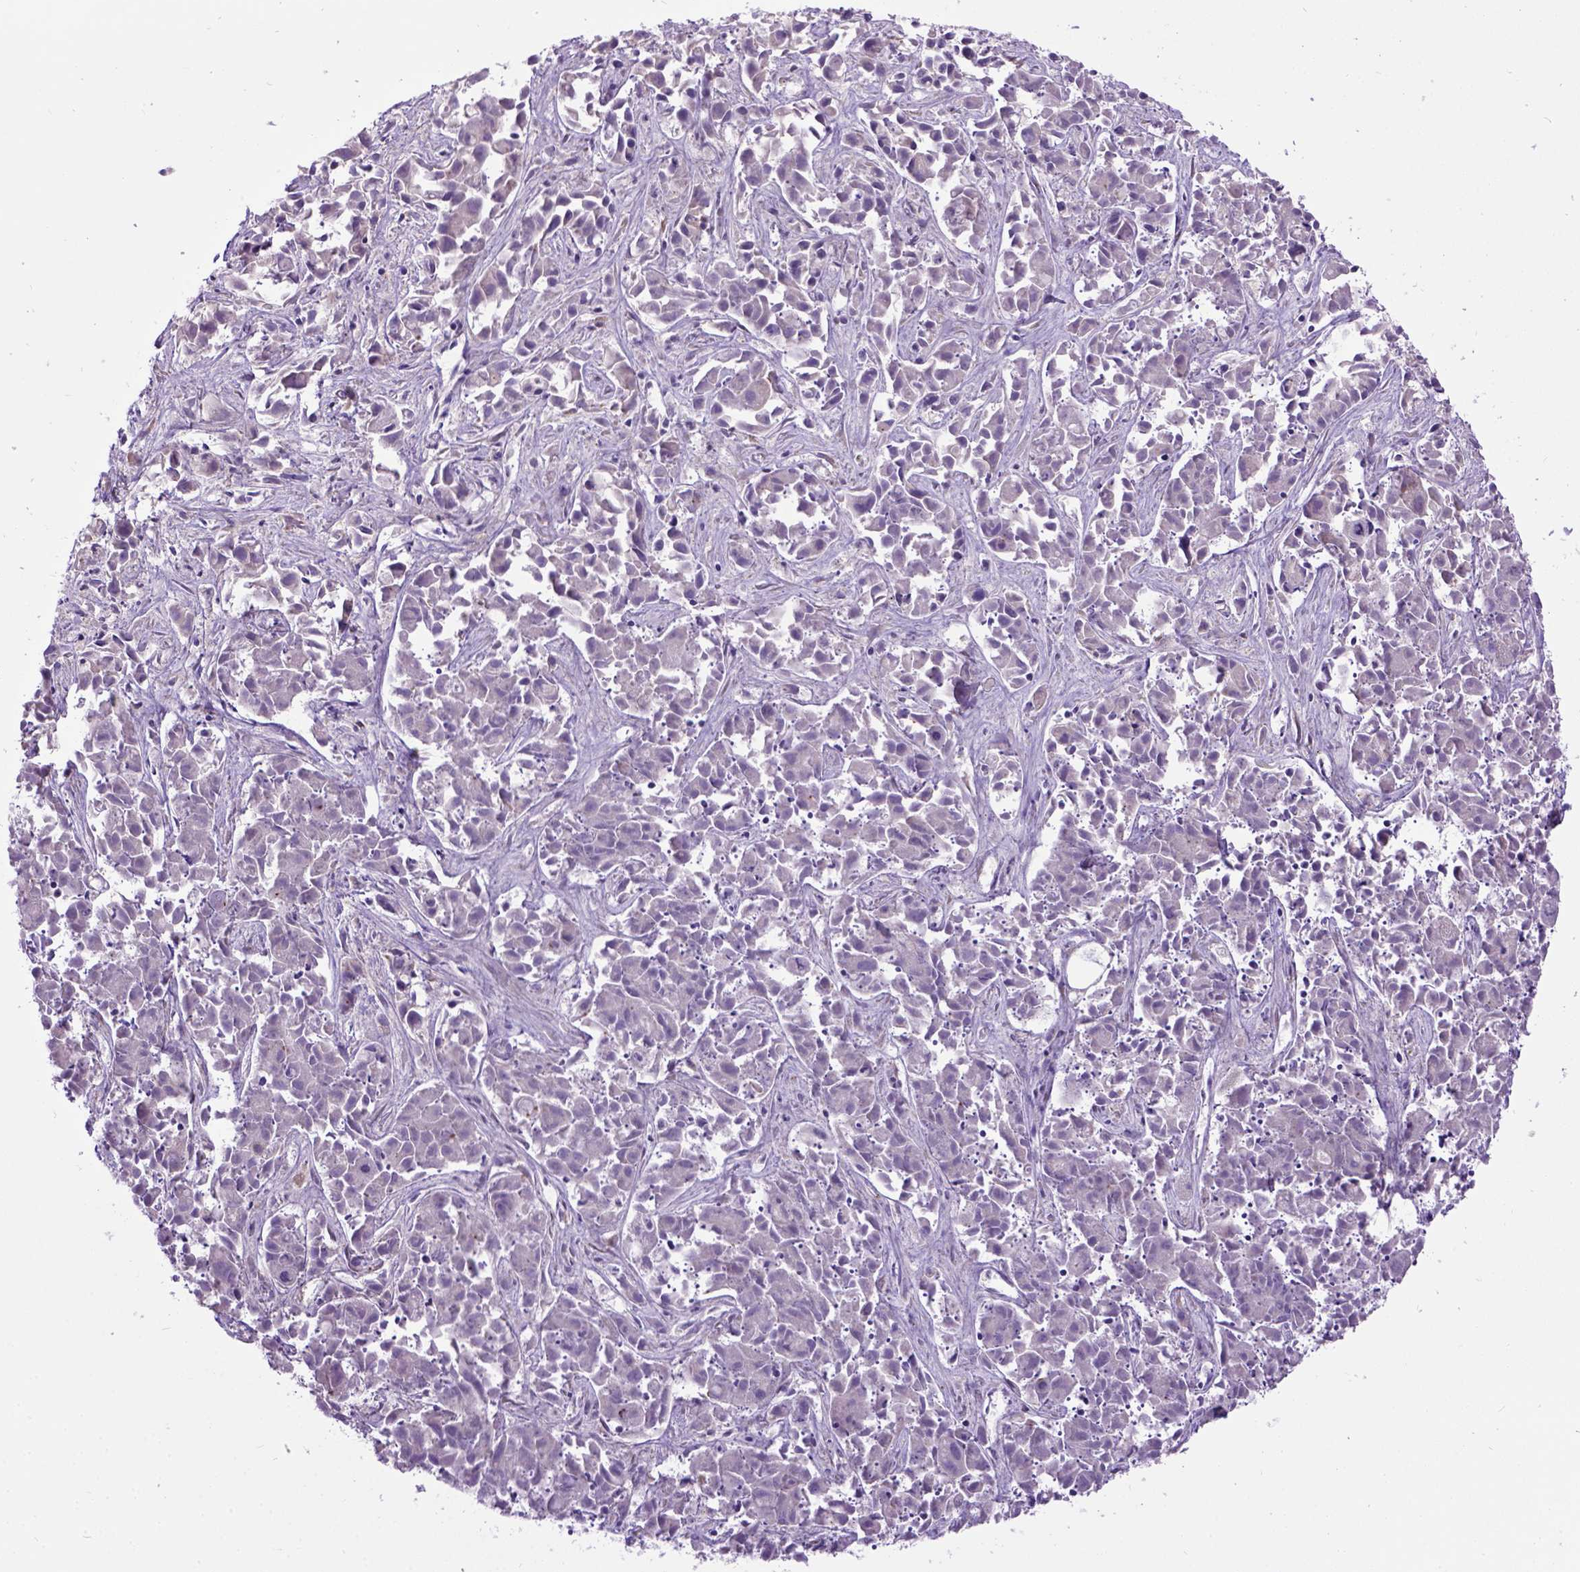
{"staining": {"intensity": "negative", "quantity": "none", "location": "none"}, "tissue": "liver cancer", "cell_type": "Tumor cells", "image_type": "cancer", "snomed": [{"axis": "morphology", "description": "Cholangiocarcinoma"}, {"axis": "topography", "description": "Liver"}], "caption": "The IHC photomicrograph has no significant expression in tumor cells of liver cancer (cholangiocarcinoma) tissue.", "gene": "NEK5", "patient": {"sex": "female", "age": 81}}